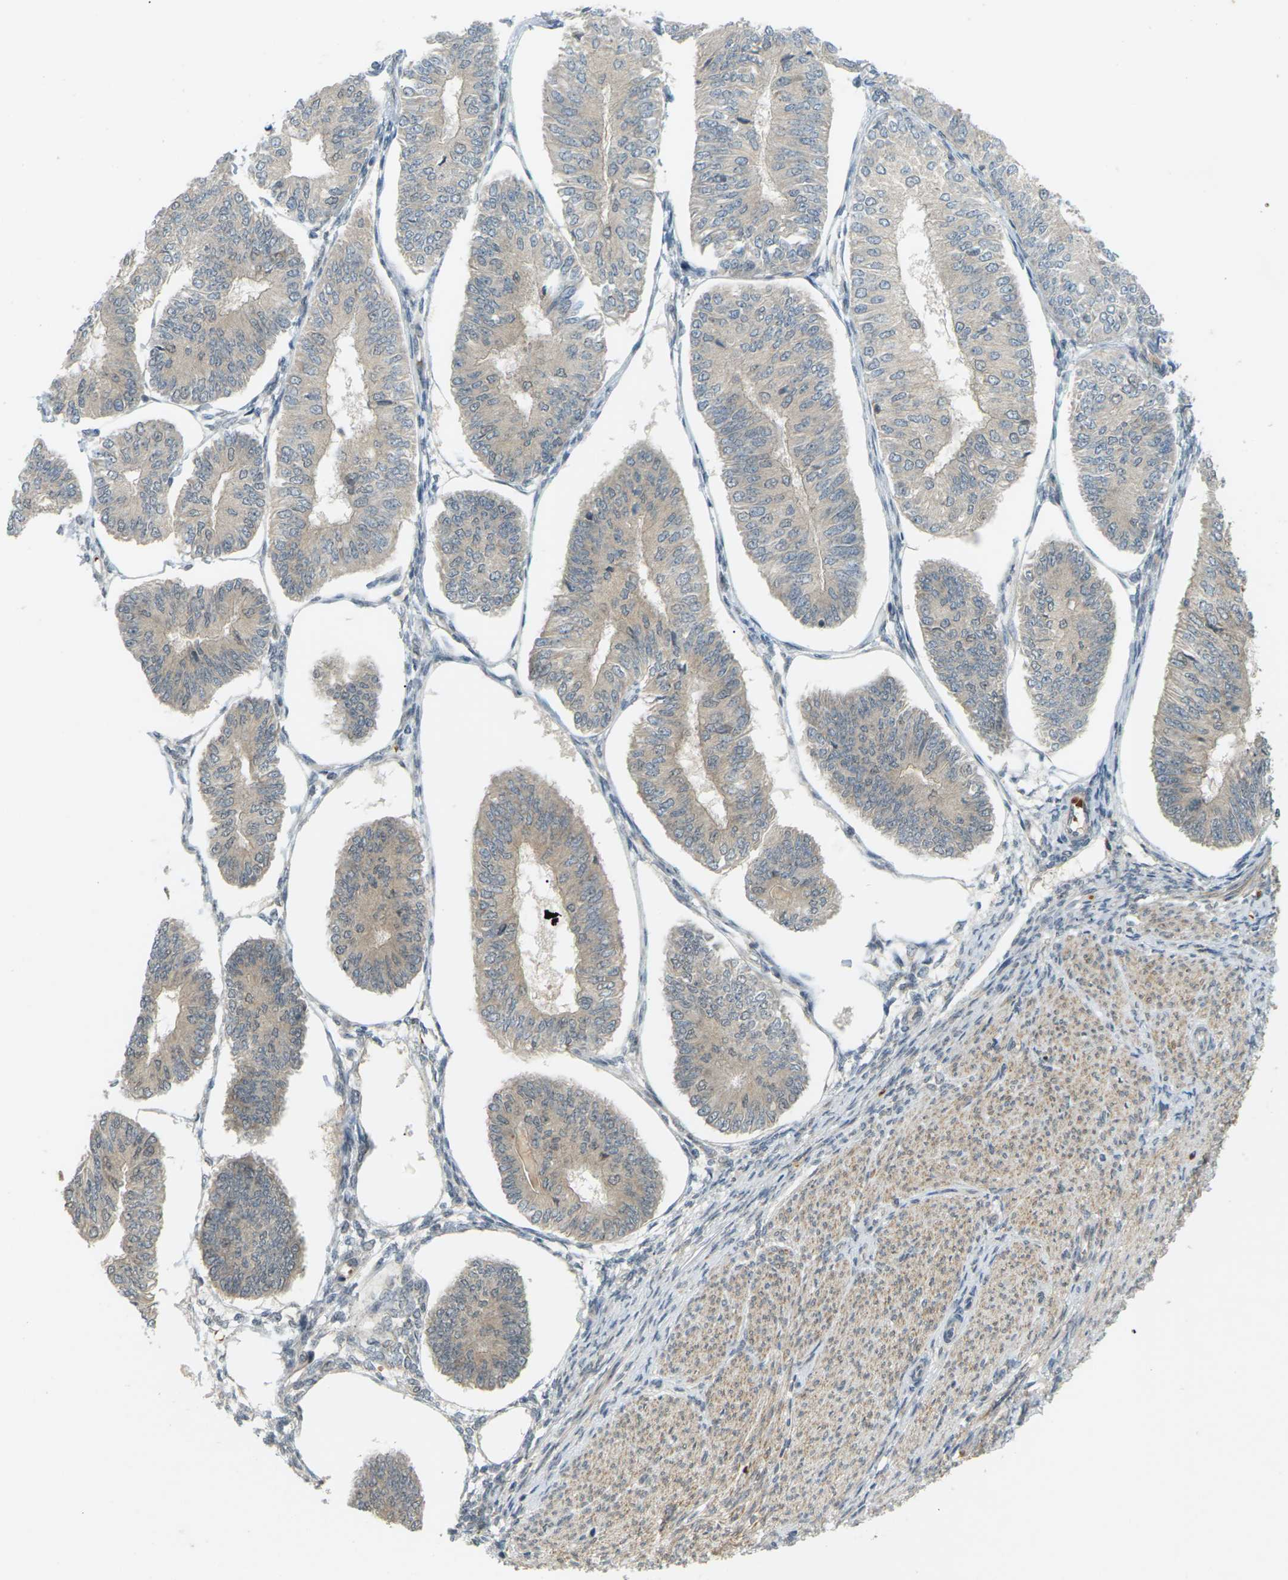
{"staining": {"intensity": "weak", "quantity": ">75%", "location": "cytoplasmic/membranous"}, "tissue": "endometrial cancer", "cell_type": "Tumor cells", "image_type": "cancer", "snomed": [{"axis": "morphology", "description": "Adenocarcinoma, NOS"}, {"axis": "topography", "description": "Endometrium"}], "caption": "Endometrial cancer was stained to show a protein in brown. There is low levels of weak cytoplasmic/membranous expression in approximately >75% of tumor cells.", "gene": "SOCS6", "patient": {"sex": "female", "age": 58}}